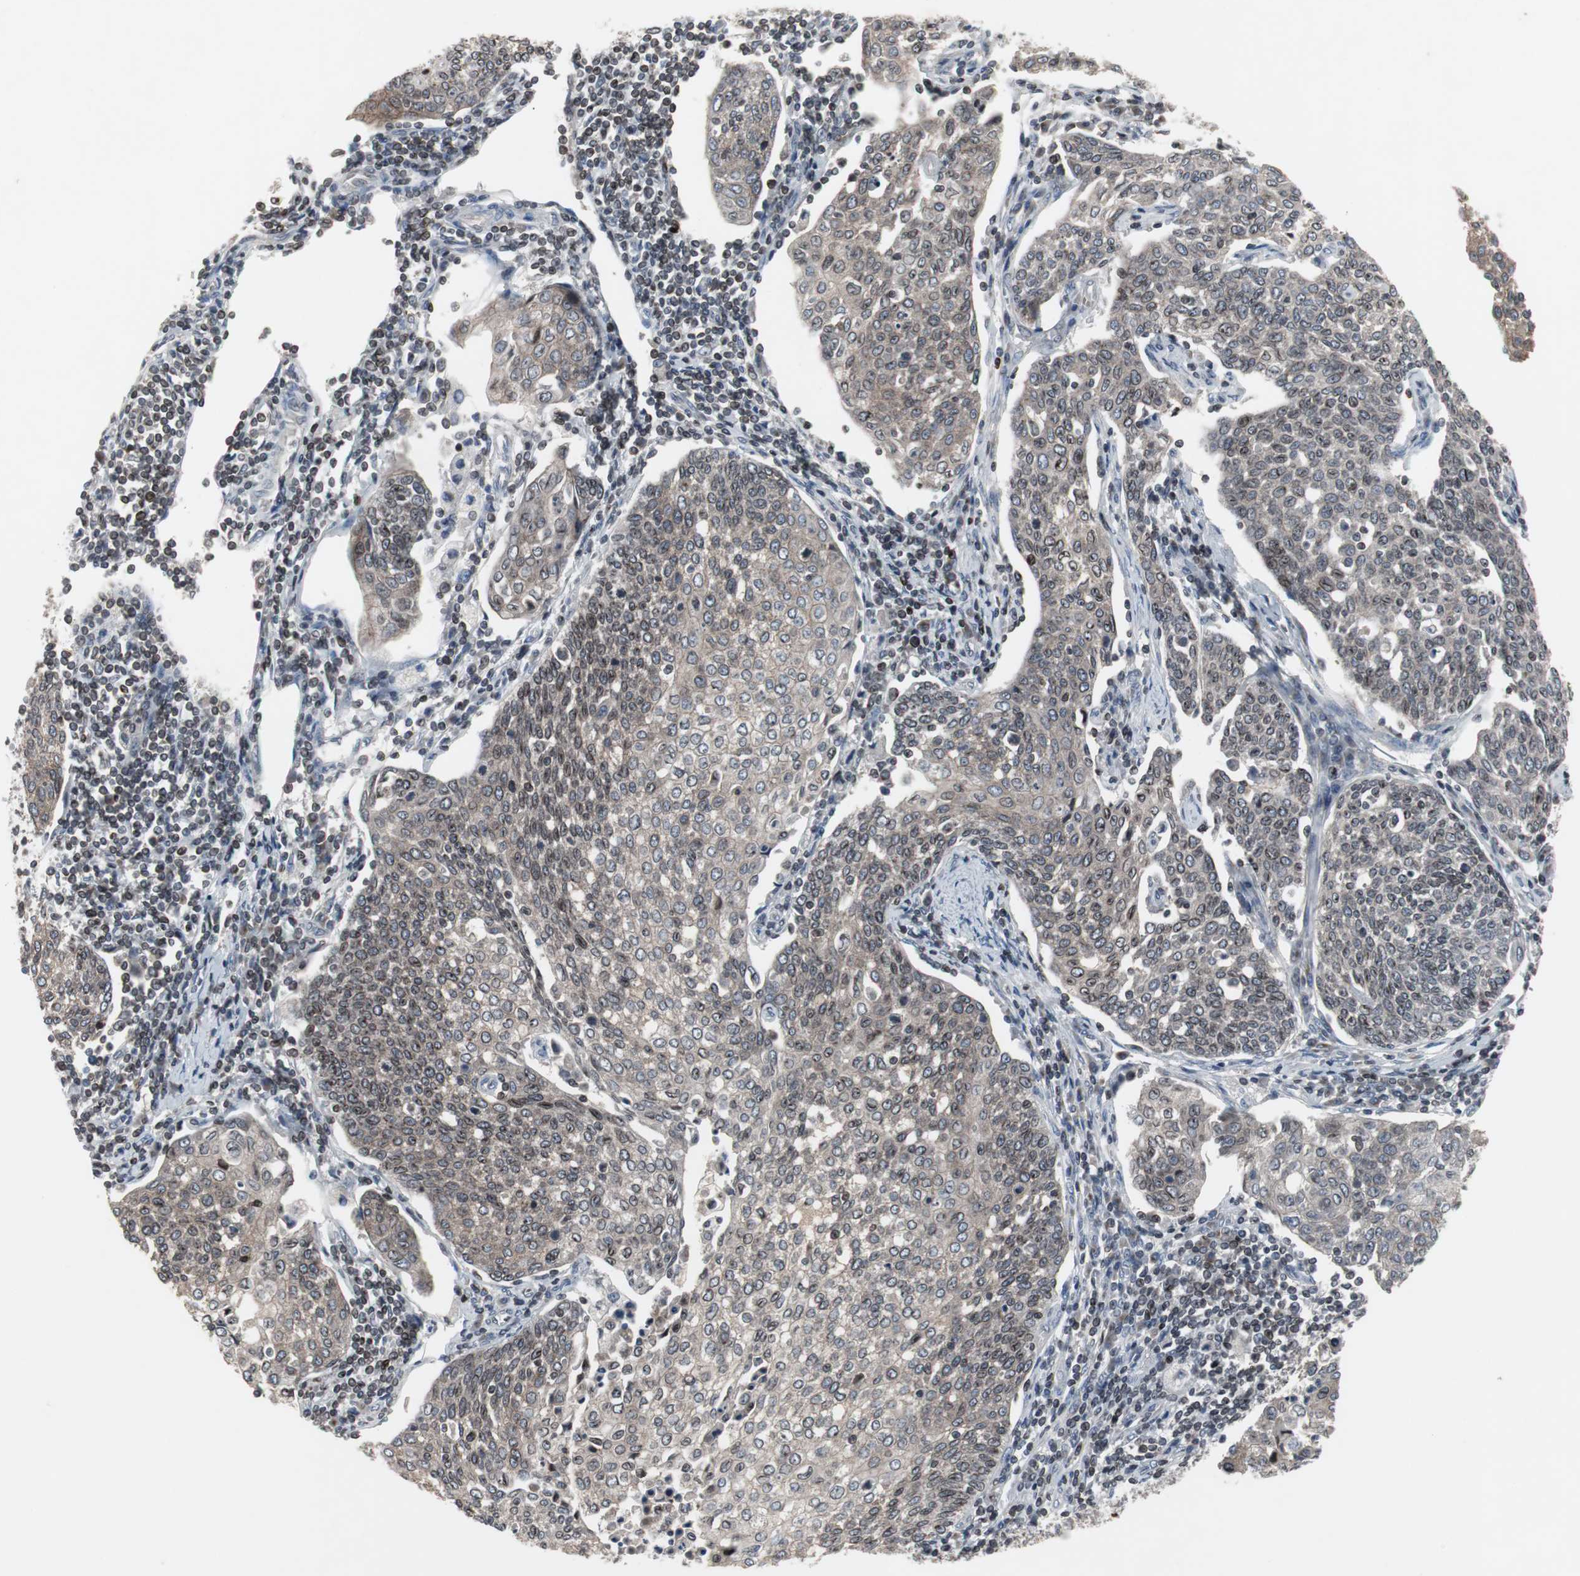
{"staining": {"intensity": "weak", "quantity": "25%-75%", "location": "cytoplasmic/membranous,nuclear"}, "tissue": "cervical cancer", "cell_type": "Tumor cells", "image_type": "cancer", "snomed": [{"axis": "morphology", "description": "Squamous cell carcinoma, NOS"}, {"axis": "topography", "description": "Cervix"}], "caption": "Cervical cancer (squamous cell carcinoma) stained for a protein (brown) displays weak cytoplasmic/membranous and nuclear positive positivity in approximately 25%-75% of tumor cells.", "gene": "ZNF396", "patient": {"sex": "female", "age": 34}}